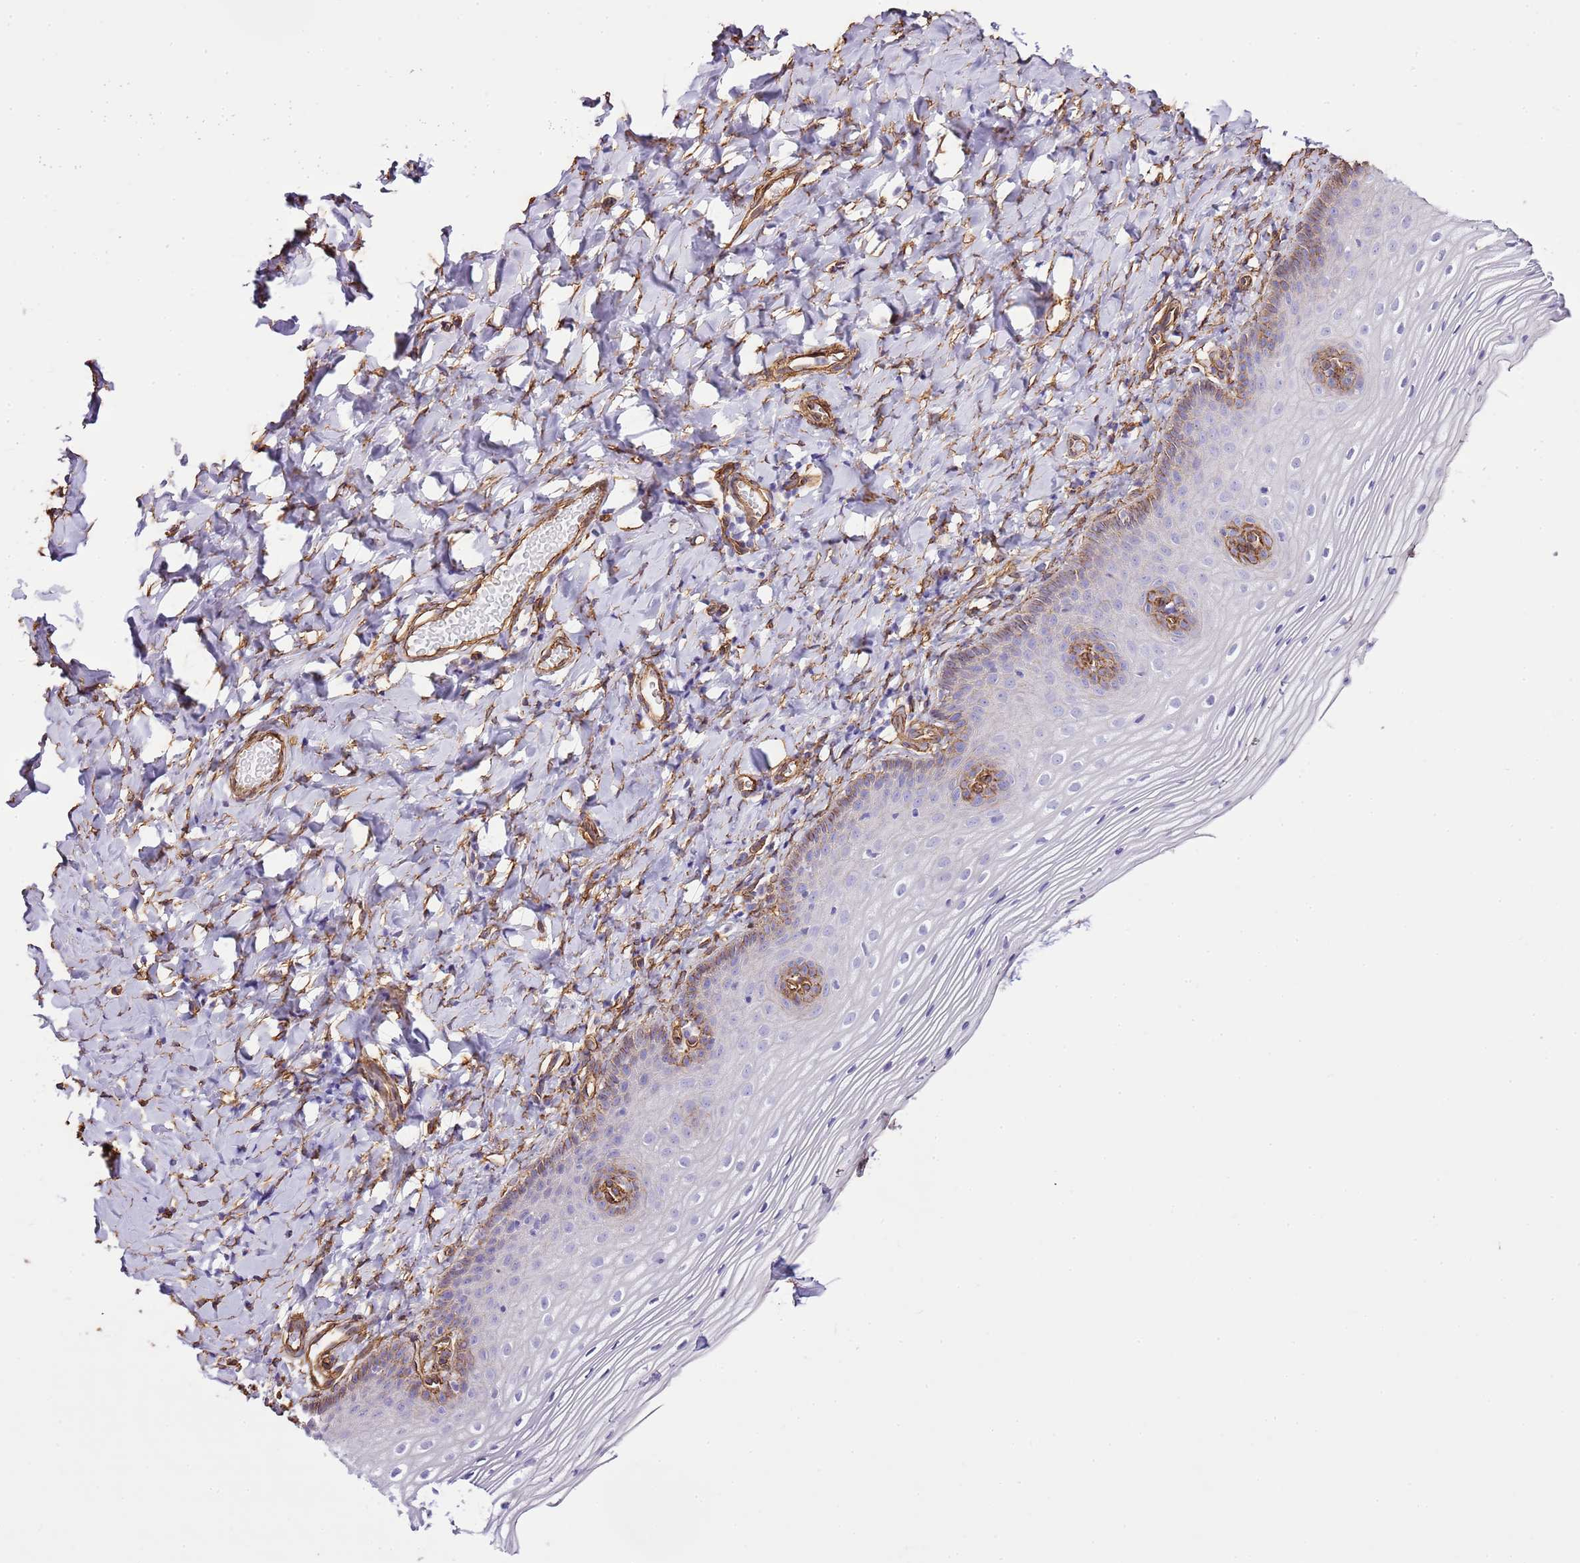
{"staining": {"intensity": "weak", "quantity": "<25%", "location": "cytoplasmic/membranous"}, "tissue": "vagina", "cell_type": "Squamous epithelial cells", "image_type": "normal", "snomed": [{"axis": "morphology", "description": "Normal tissue, NOS"}, {"axis": "topography", "description": "Vagina"}], "caption": "A high-resolution micrograph shows IHC staining of unremarkable vagina, which shows no significant positivity in squamous epithelial cells. Brightfield microscopy of IHC stained with DAB (brown) and hematoxylin (blue), captured at high magnification.", "gene": "CTDSPL", "patient": {"sex": "female", "age": 60}}